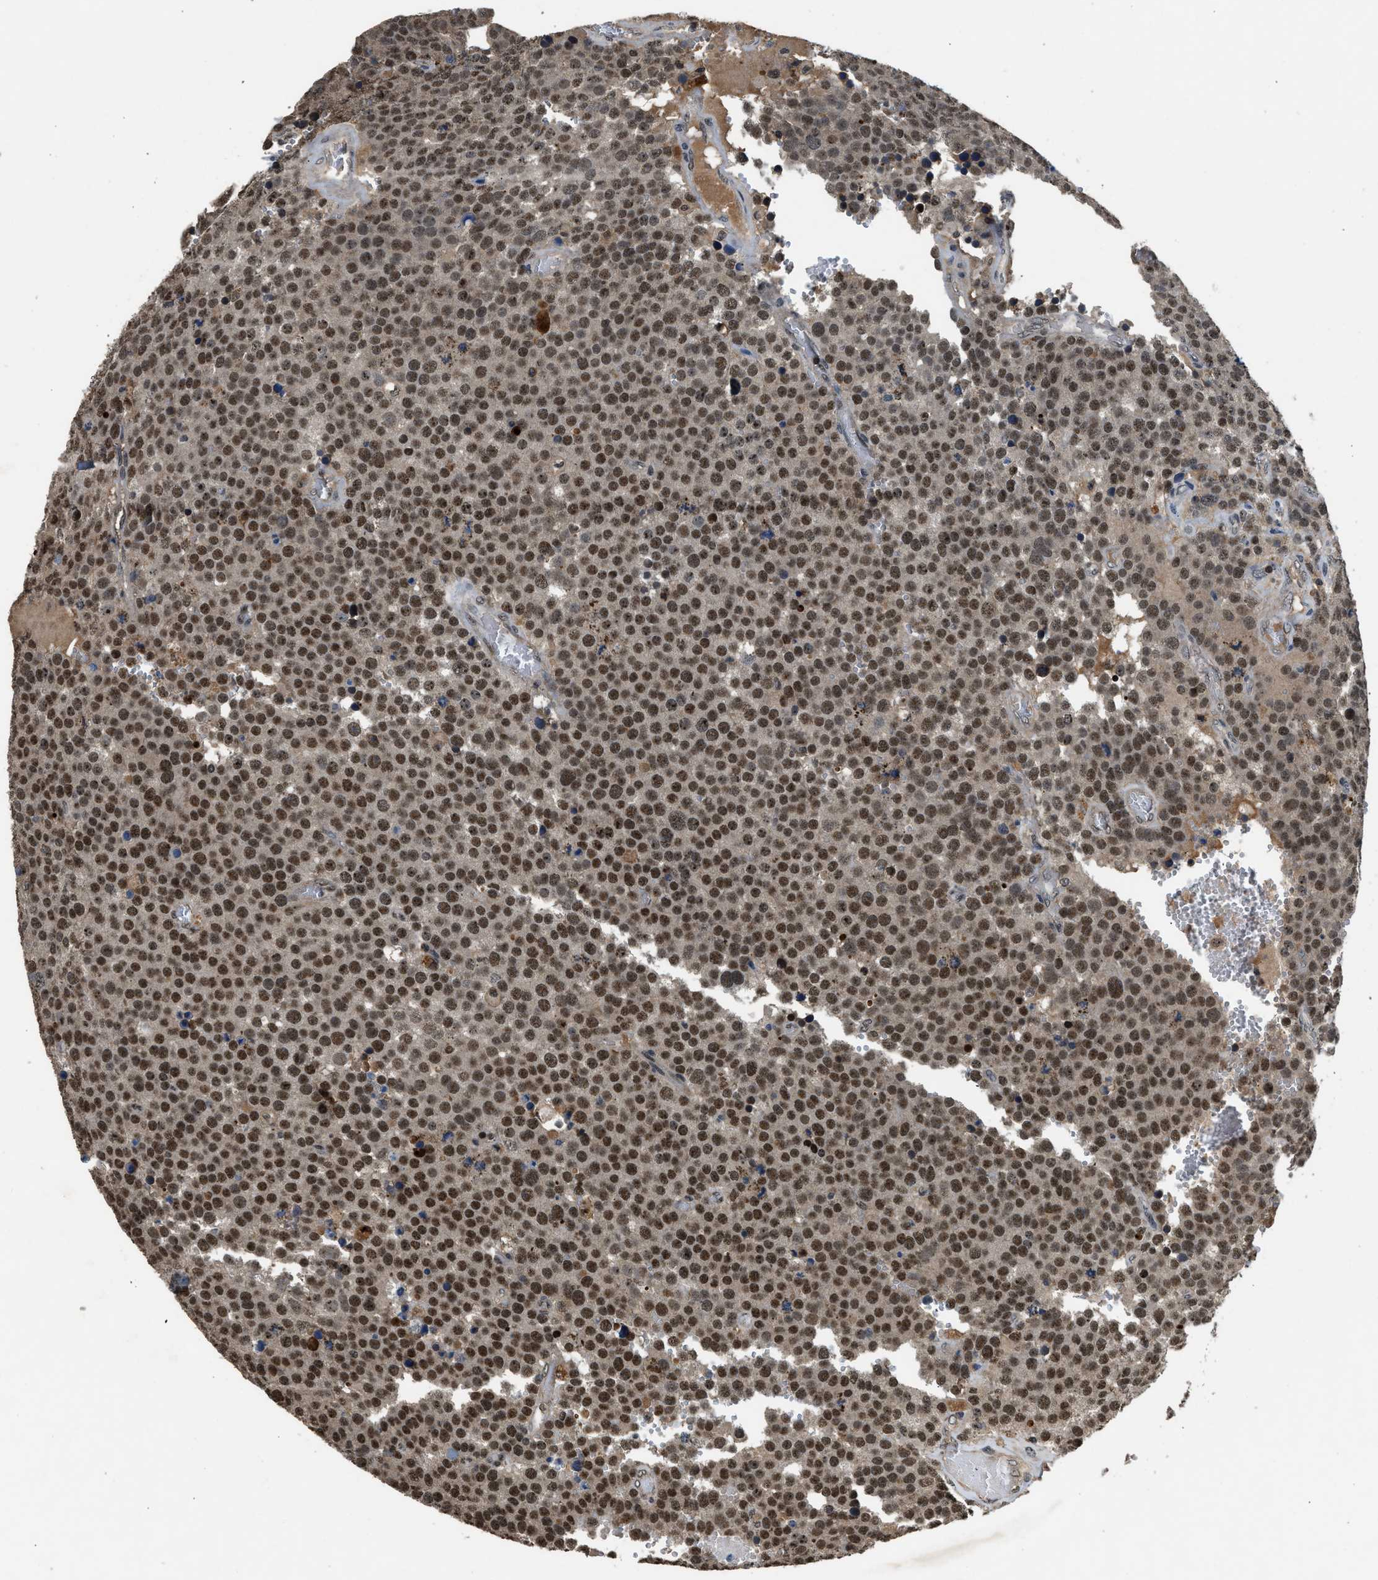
{"staining": {"intensity": "strong", "quantity": ">75%", "location": "nuclear"}, "tissue": "testis cancer", "cell_type": "Tumor cells", "image_type": "cancer", "snomed": [{"axis": "morphology", "description": "Normal tissue, NOS"}, {"axis": "morphology", "description": "Seminoma, NOS"}, {"axis": "topography", "description": "Testis"}], "caption": "Testis cancer (seminoma) stained for a protein (brown) exhibits strong nuclear positive expression in about >75% of tumor cells.", "gene": "SLC15A4", "patient": {"sex": "male", "age": 71}}